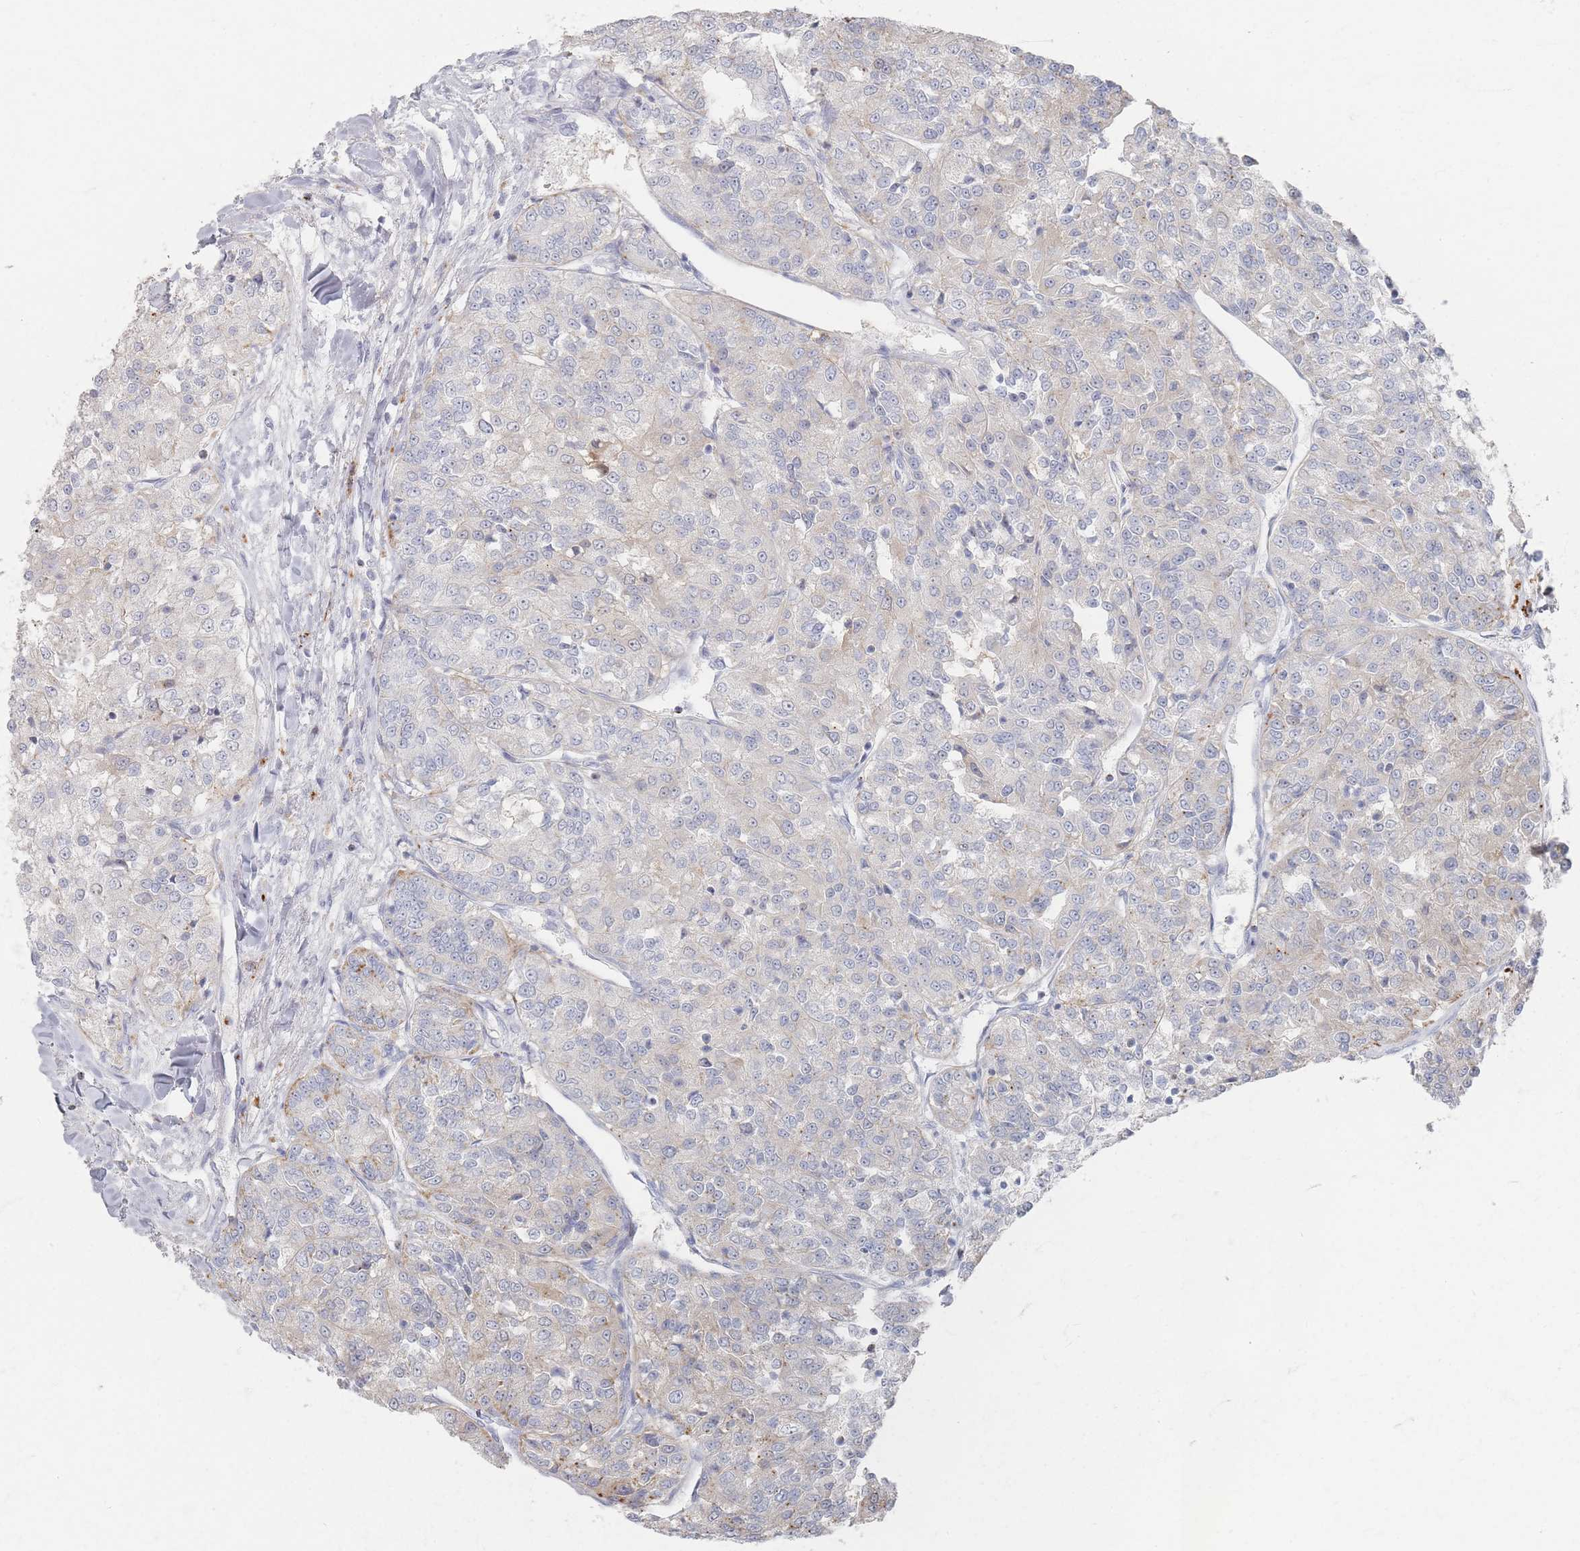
{"staining": {"intensity": "weak", "quantity": "<25%", "location": "cytoplasmic/membranous"}, "tissue": "renal cancer", "cell_type": "Tumor cells", "image_type": "cancer", "snomed": [{"axis": "morphology", "description": "Adenocarcinoma, NOS"}, {"axis": "topography", "description": "Kidney"}], "caption": "DAB (3,3'-diaminobenzidine) immunohistochemical staining of human renal cancer (adenocarcinoma) demonstrates no significant expression in tumor cells.", "gene": "SLC2A11", "patient": {"sex": "female", "age": 63}}